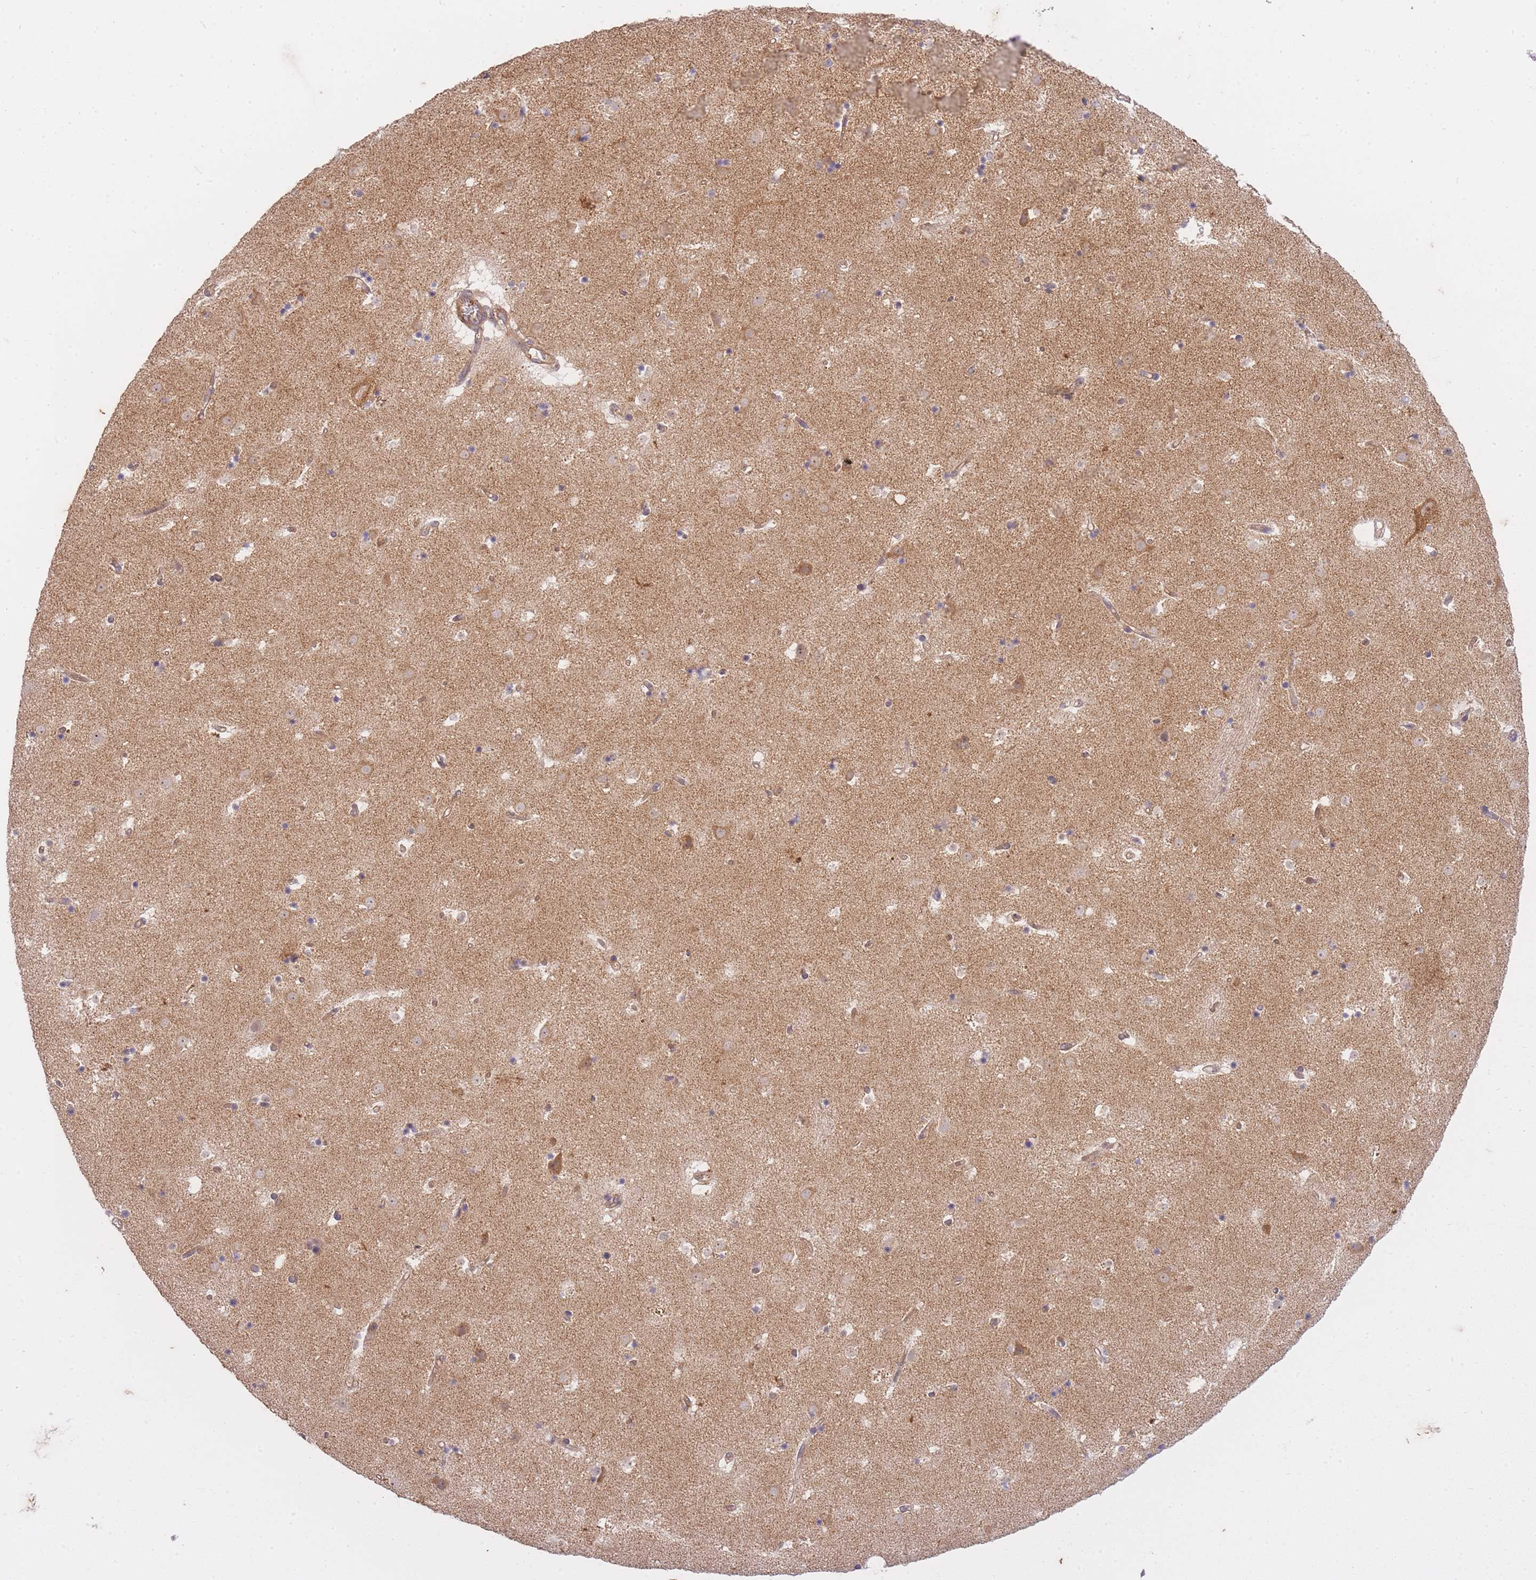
{"staining": {"intensity": "weak", "quantity": "<25%", "location": "cytoplasmic/membranous"}, "tissue": "caudate", "cell_type": "Glial cells", "image_type": "normal", "snomed": [{"axis": "morphology", "description": "Normal tissue, NOS"}, {"axis": "topography", "description": "Lateral ventricle wall"}], "caption": "DAB (3,3'-diaminobenzidine) immunohistochemical staining of unremarkable human caudate demonstrates no significant expression in glial cells. The staining is performed using DAB brown chromogen with nuclei counter-stained in using hematoxylin.", "gene": "ST8SIA4", "patient": {"sex": "male", "age": 58}}